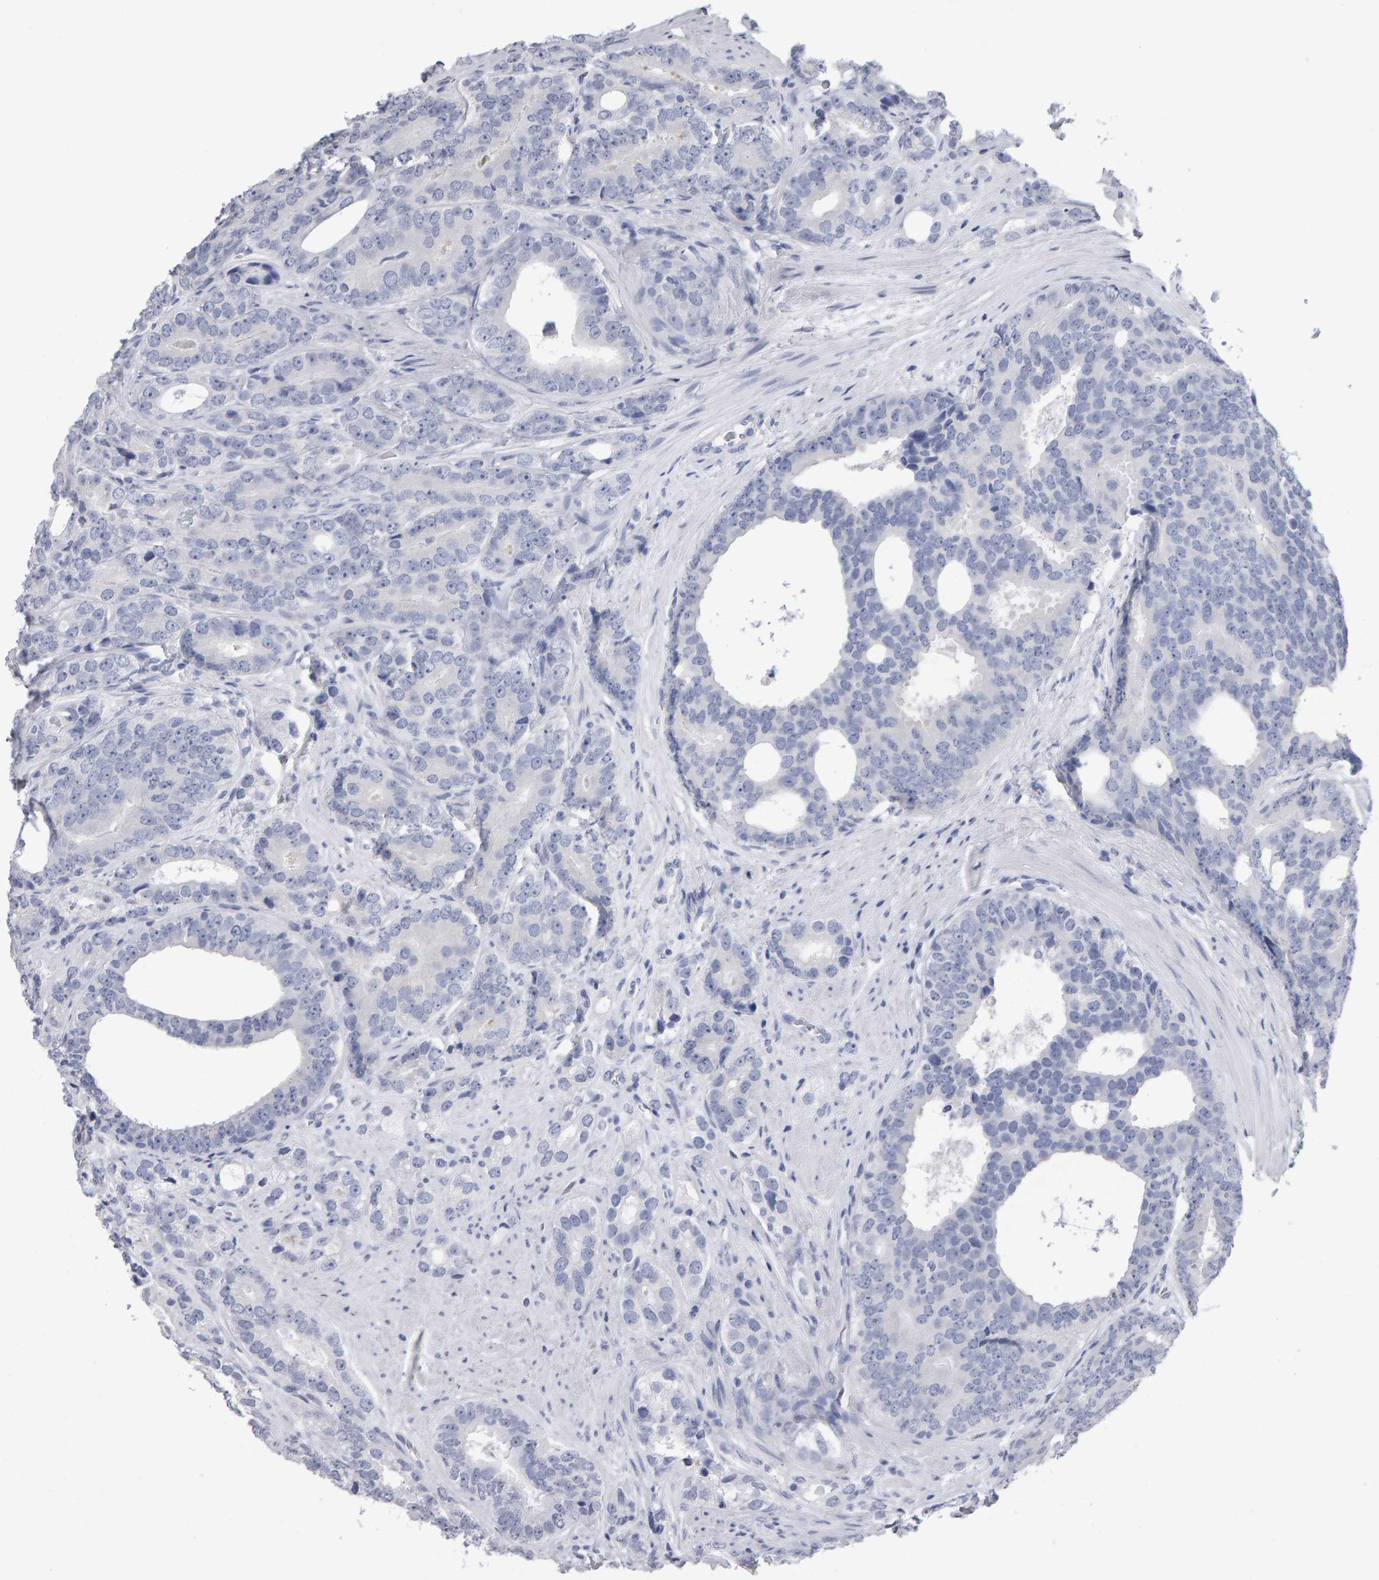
{"staining": {"intensity": "negative", "quantity": "none", "location": "none"}, "tissue": "prostate cancer", "cell_type": "Tumor cells", "image_type": "cancer", "snomed": [{"axis": "morphology", "description": "Adenocarcinoma, High grade"}, {"axis": "topography", "description": "Prostate"}], "caption": "IHC of human prostate cancer (high-grade adenocarcinoma) demonstrates no positivity in tumor cells.", "gene": "NCDN", "patient": {"sex": "male", "age": 56}}